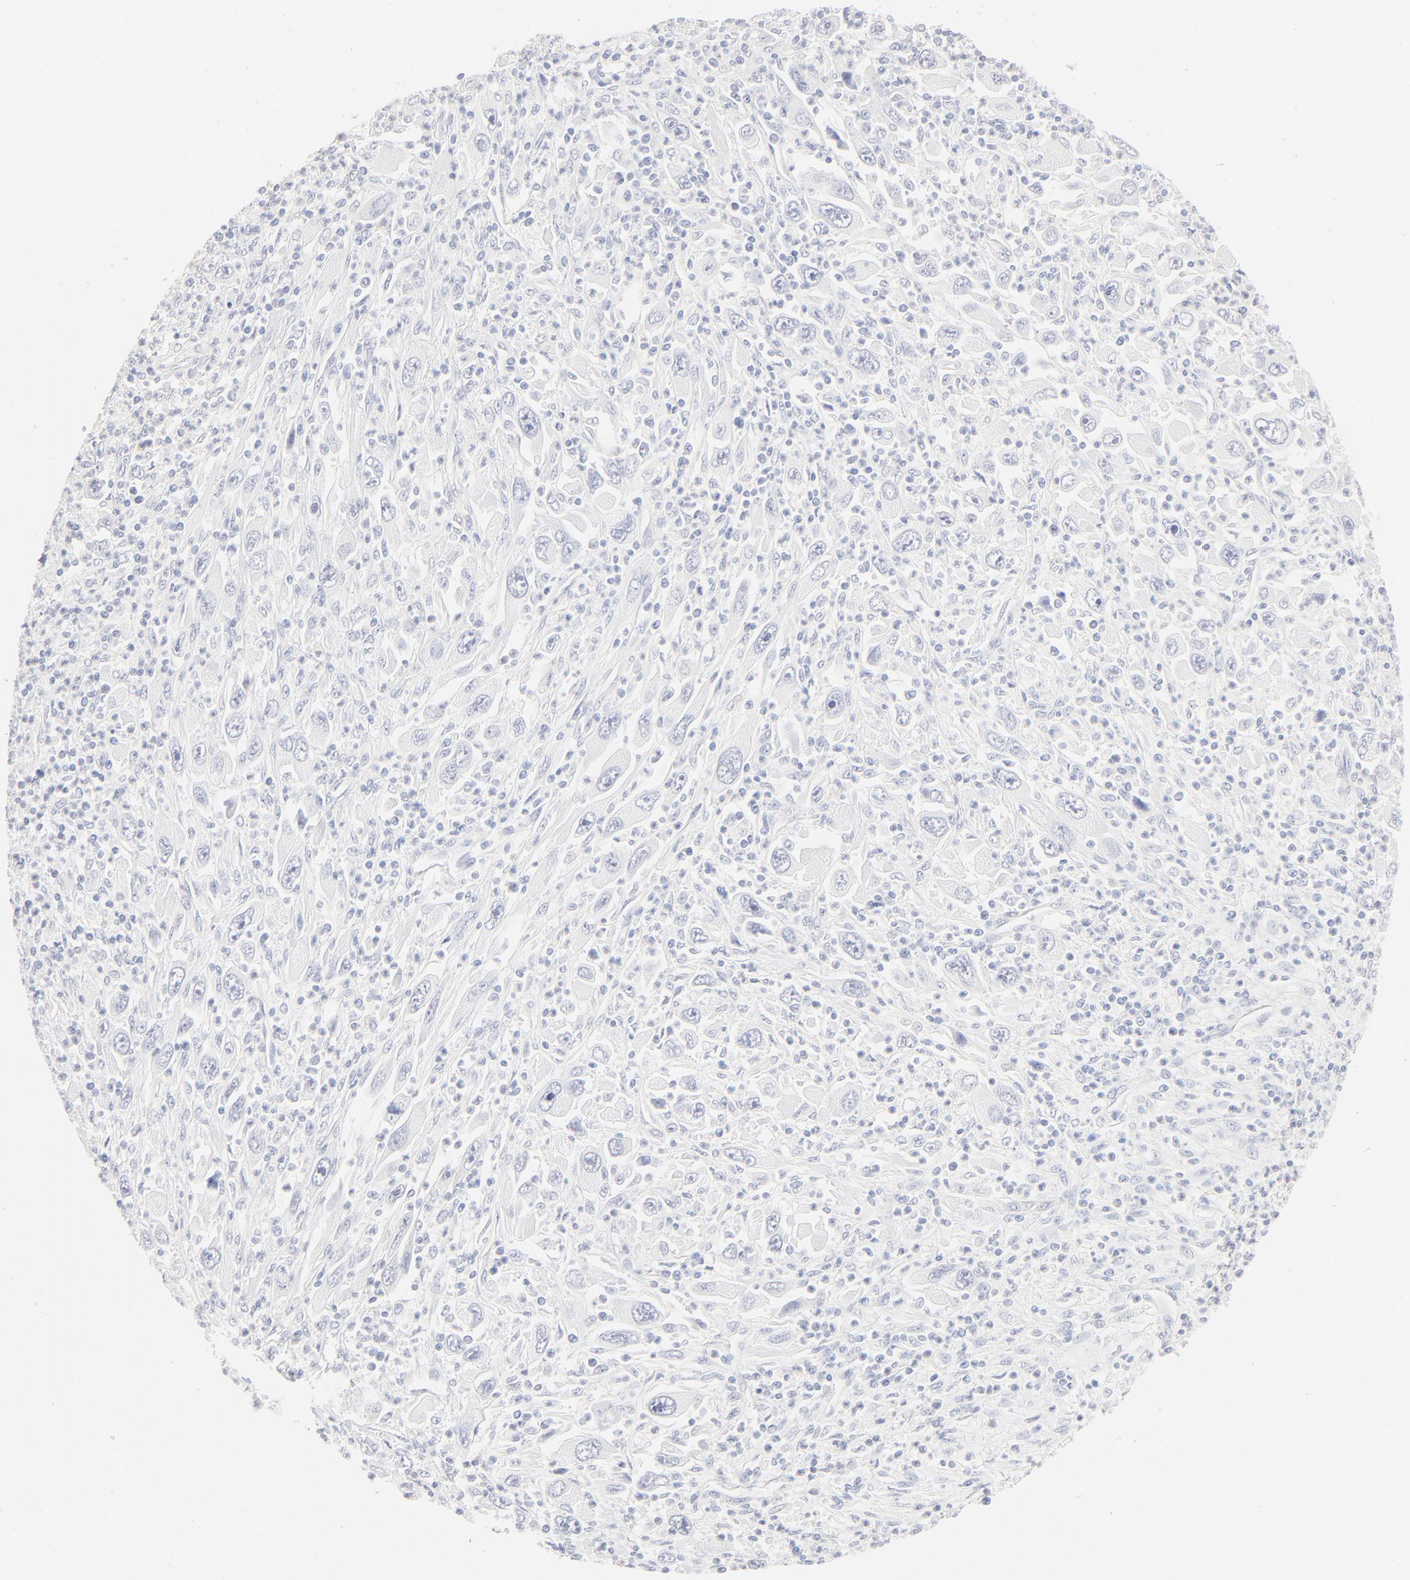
{"staining": {"intensity": "negative", "quantity": "none", "location": "none"}, "tissue": "melanoma", "cell_type": "Tumor cells", "image_type": "cancer", "snomed": [{"axis": "morphology", "description": "Malignant melanoma, Metastatic site"}, {"axis": "topography", "description": "Skin"}], "caption": "The histopathology image displays no staining of tumor cells in melanoma.", "gene": "ONECUT1", "patient": {"sex": "female", "age": 56}}